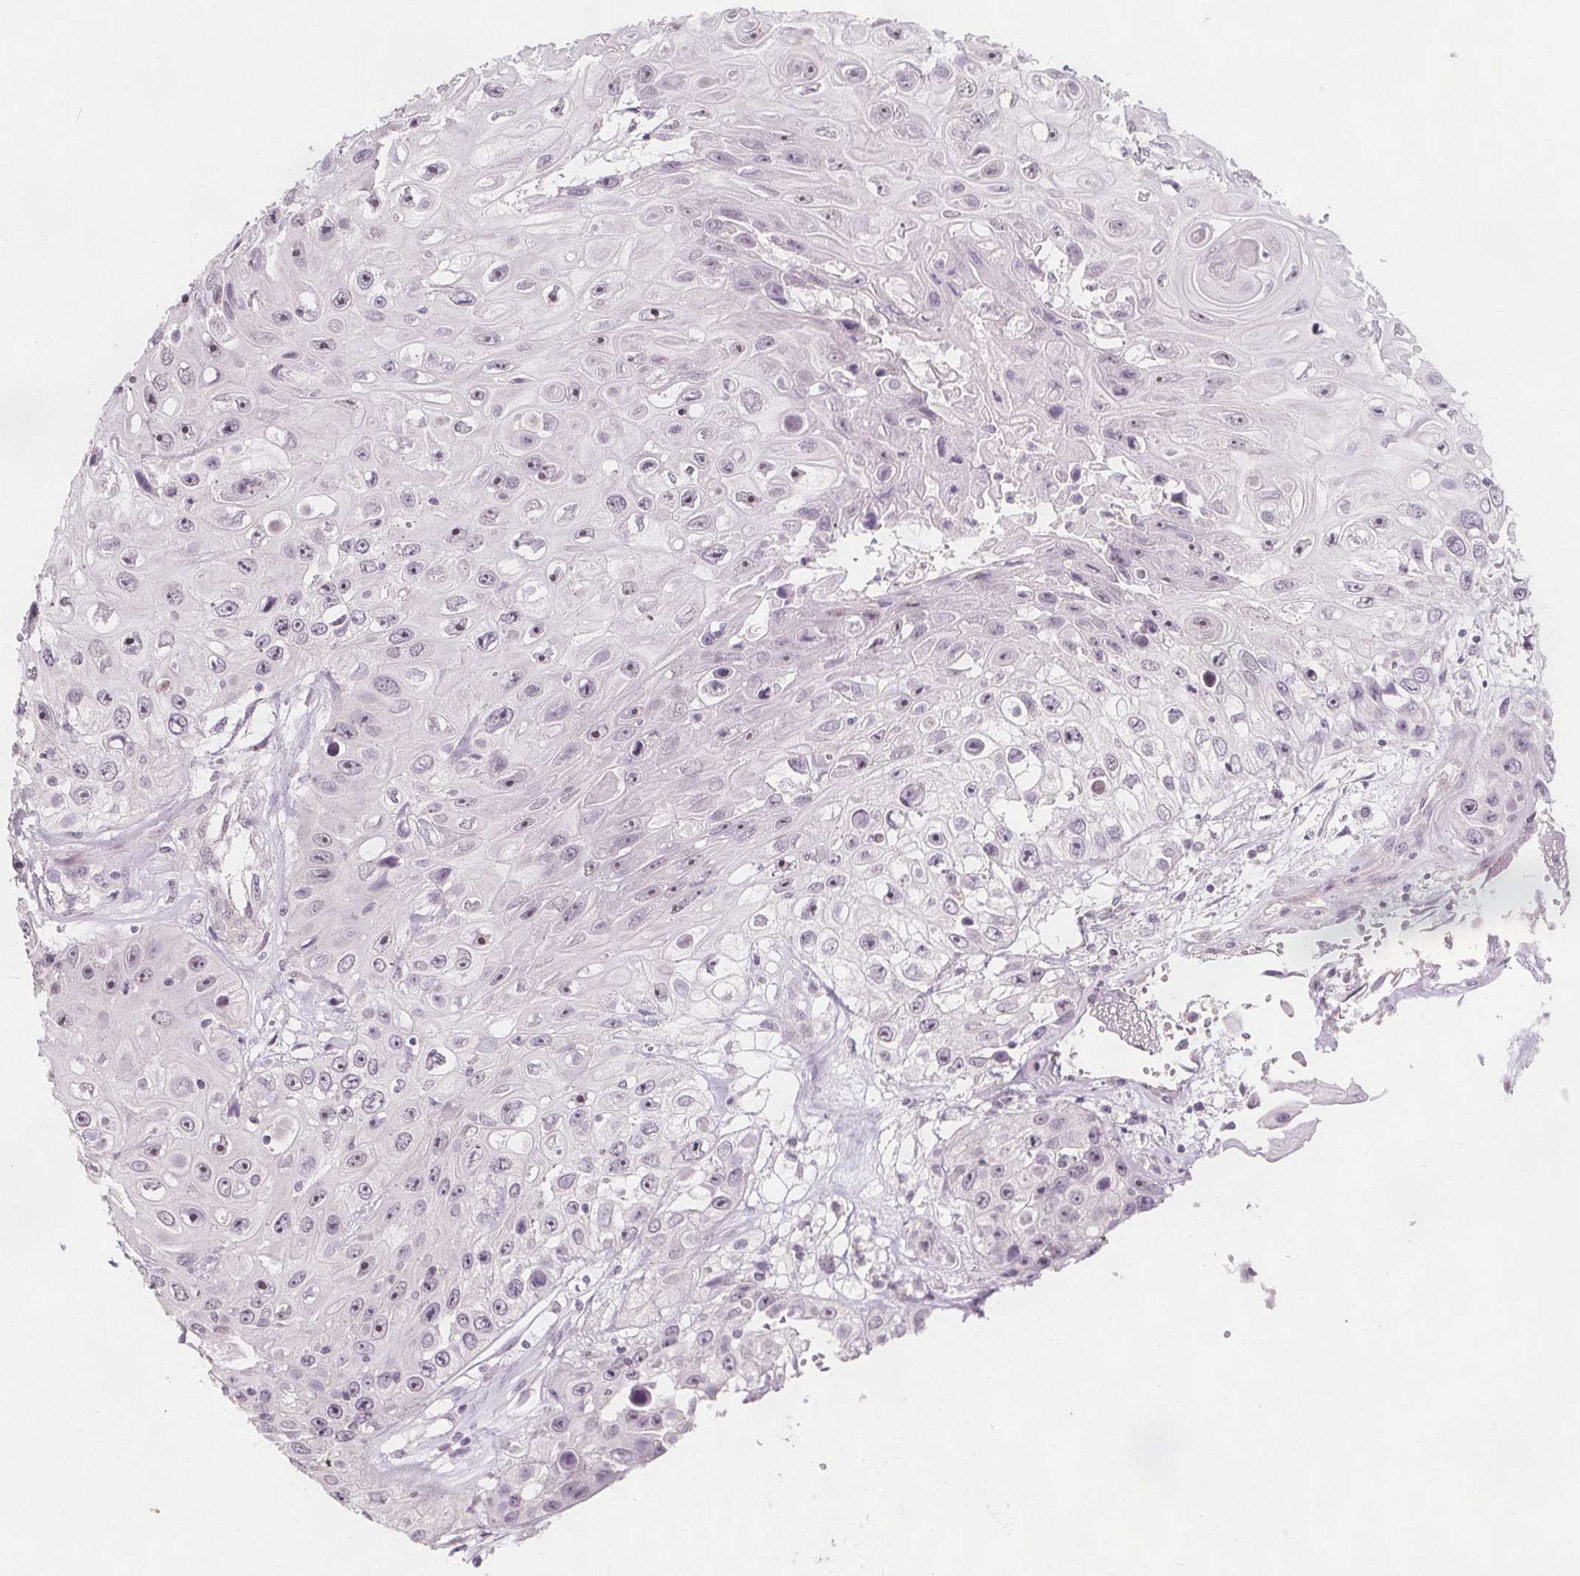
{"staining": {"intensity": "moderate", "quantity": "<25%", "location": "nuclear"}, "tissue": "skin cancer", "cell_type": "Tumor cells", "image_type": "cancer", "snomed": [{"axis": "morphology", "description": "Squamous cell carcinoma, NOS"}, {"axis": "topography", "description": "Skin"}], "caption": "Moderate nuclear positivity for a protein is identified in about <25% of tumor cells of squamous cell carcinoma (skin) using immunohistochemistry (IHC).", "gene": "C1orf167", "patient": {"sex": "male", "age": 82}}